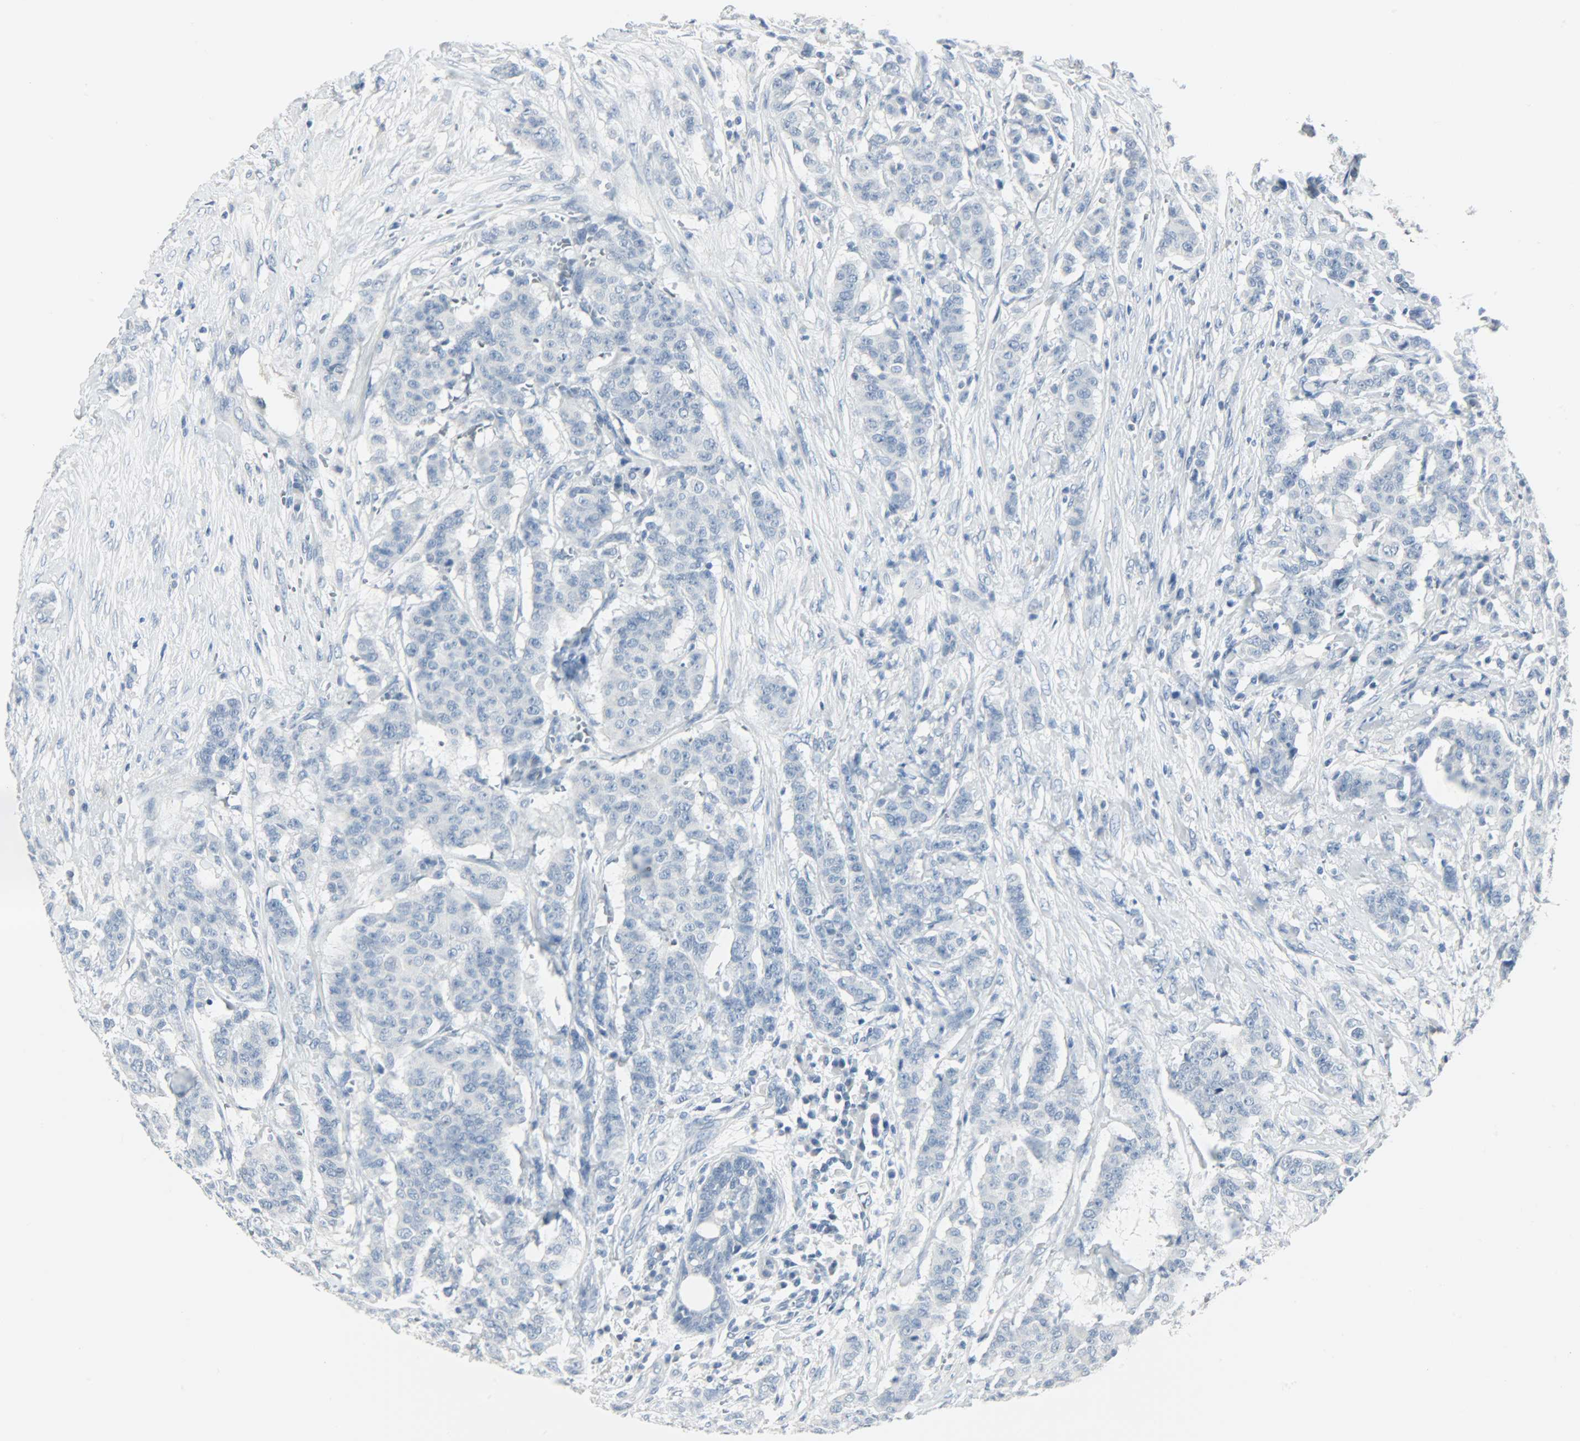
{"staining": {"intensity": "negative", "quantity": "none", "location": "none"}, "tissue": "breast cancer", "cell_type": "Tumor cells", "image_type": "cancer", "snomed": [{"axis": "morphology", "description": "Duct carcinoma"}, {"axis": "topography", "description": "Breast"}], "caption": "Breast cancer (invasive ductal carcinoma) was stained to show a protein in brown. There is no significant expression in tumor cells.", "gene": "KIT", "patient": {"sex": "female", "age": 40}}